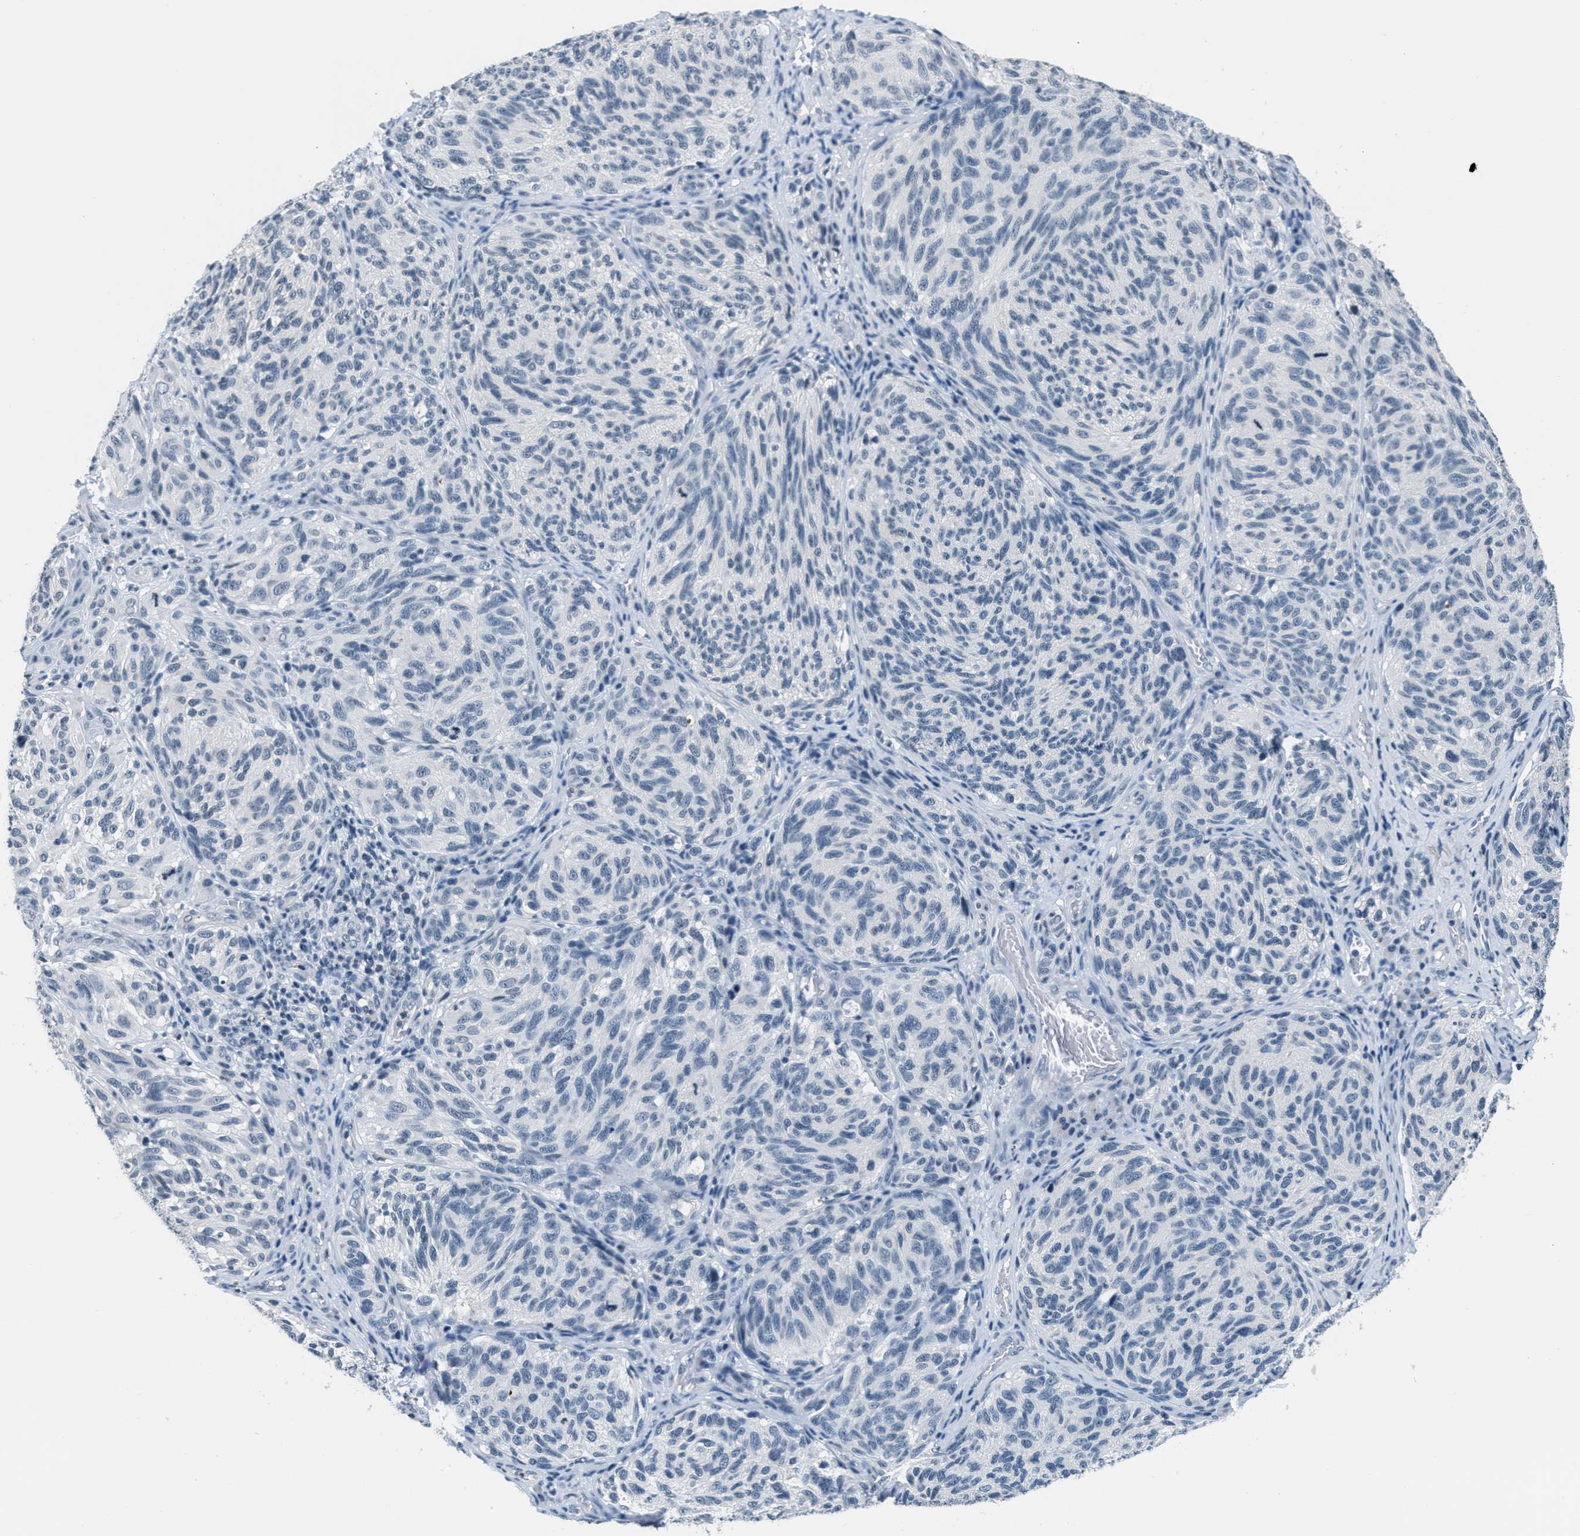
{"staining": {"intensity": "negative", "quantity": "none", "location": "none"}, "tissue": "melanoma", "cell_type": "Tumor cells", "image_type": "cancer", "snomed": [{"axis": "morphology", "description": "Malignant melanoma, NOS"}, {"axis": "topography", "description": "Skin"}], "caption": "DAB (3,3'-diaminobenzidine) immunohistochemical staining of malignant melanoma reveals no significant staining in tumor cells.", "gene": "CA4", "patient": {"sex": "female", "age": 73}}